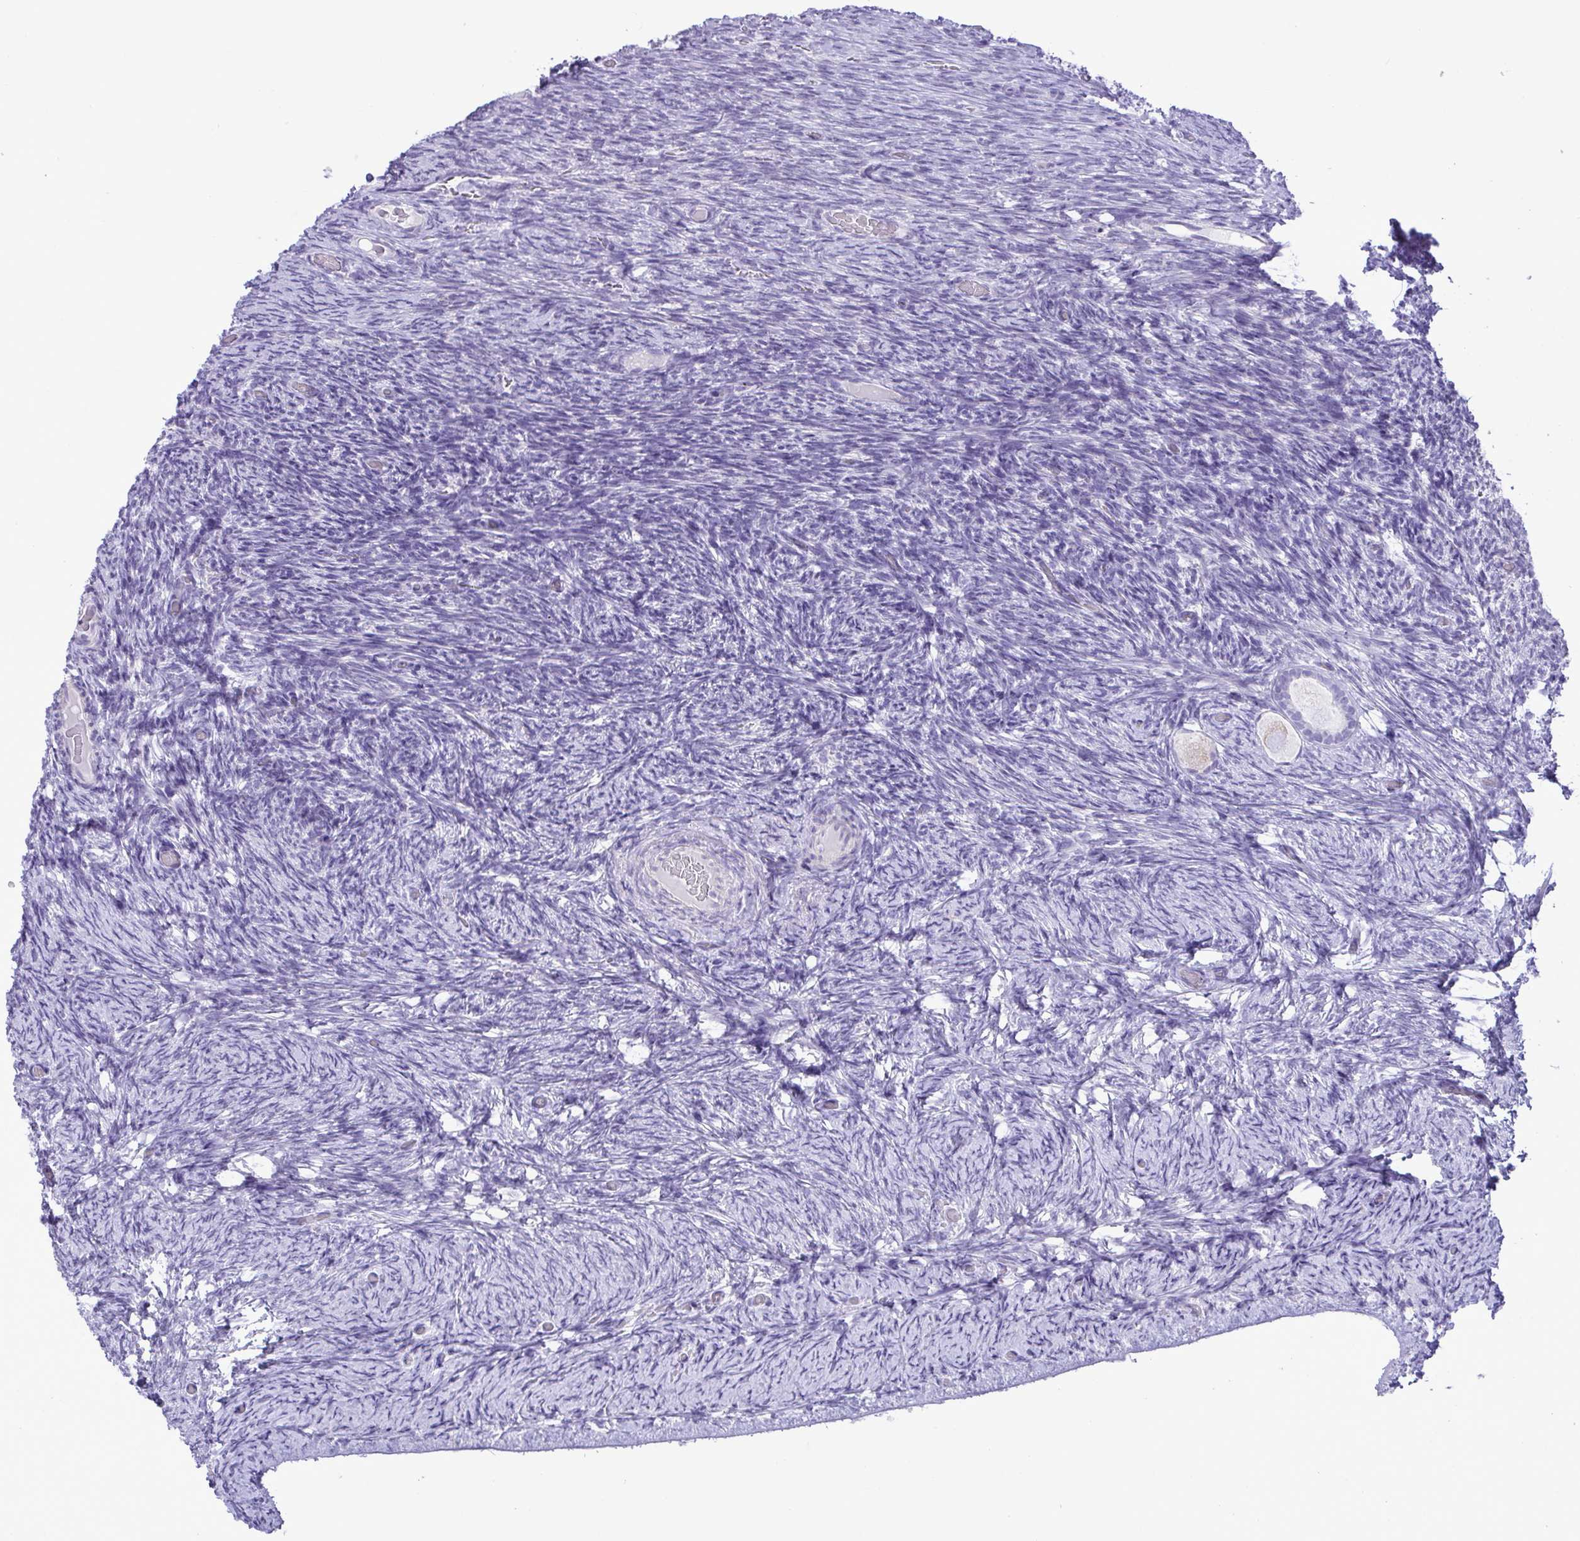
{"staining": {"intensity": "negative", "quantity": "none", "location": "none"}, "tissue": "ovary", "cell_type": "Follicle cells", "image_type": "normal", "snomed": [{"axis": "morphology", "description": "Normal tissue, NOS"}, {"axis": "topography", "description": "Ovary"}], "caption": "Image shows no protein positivity in follicle cells of normal ovary. (DAB (3,3'-diaminobenzidine) IHC with hematoxylin counter stain).", "gene": "C4orf33", "patient": {"sex": "female", "age": 34}}